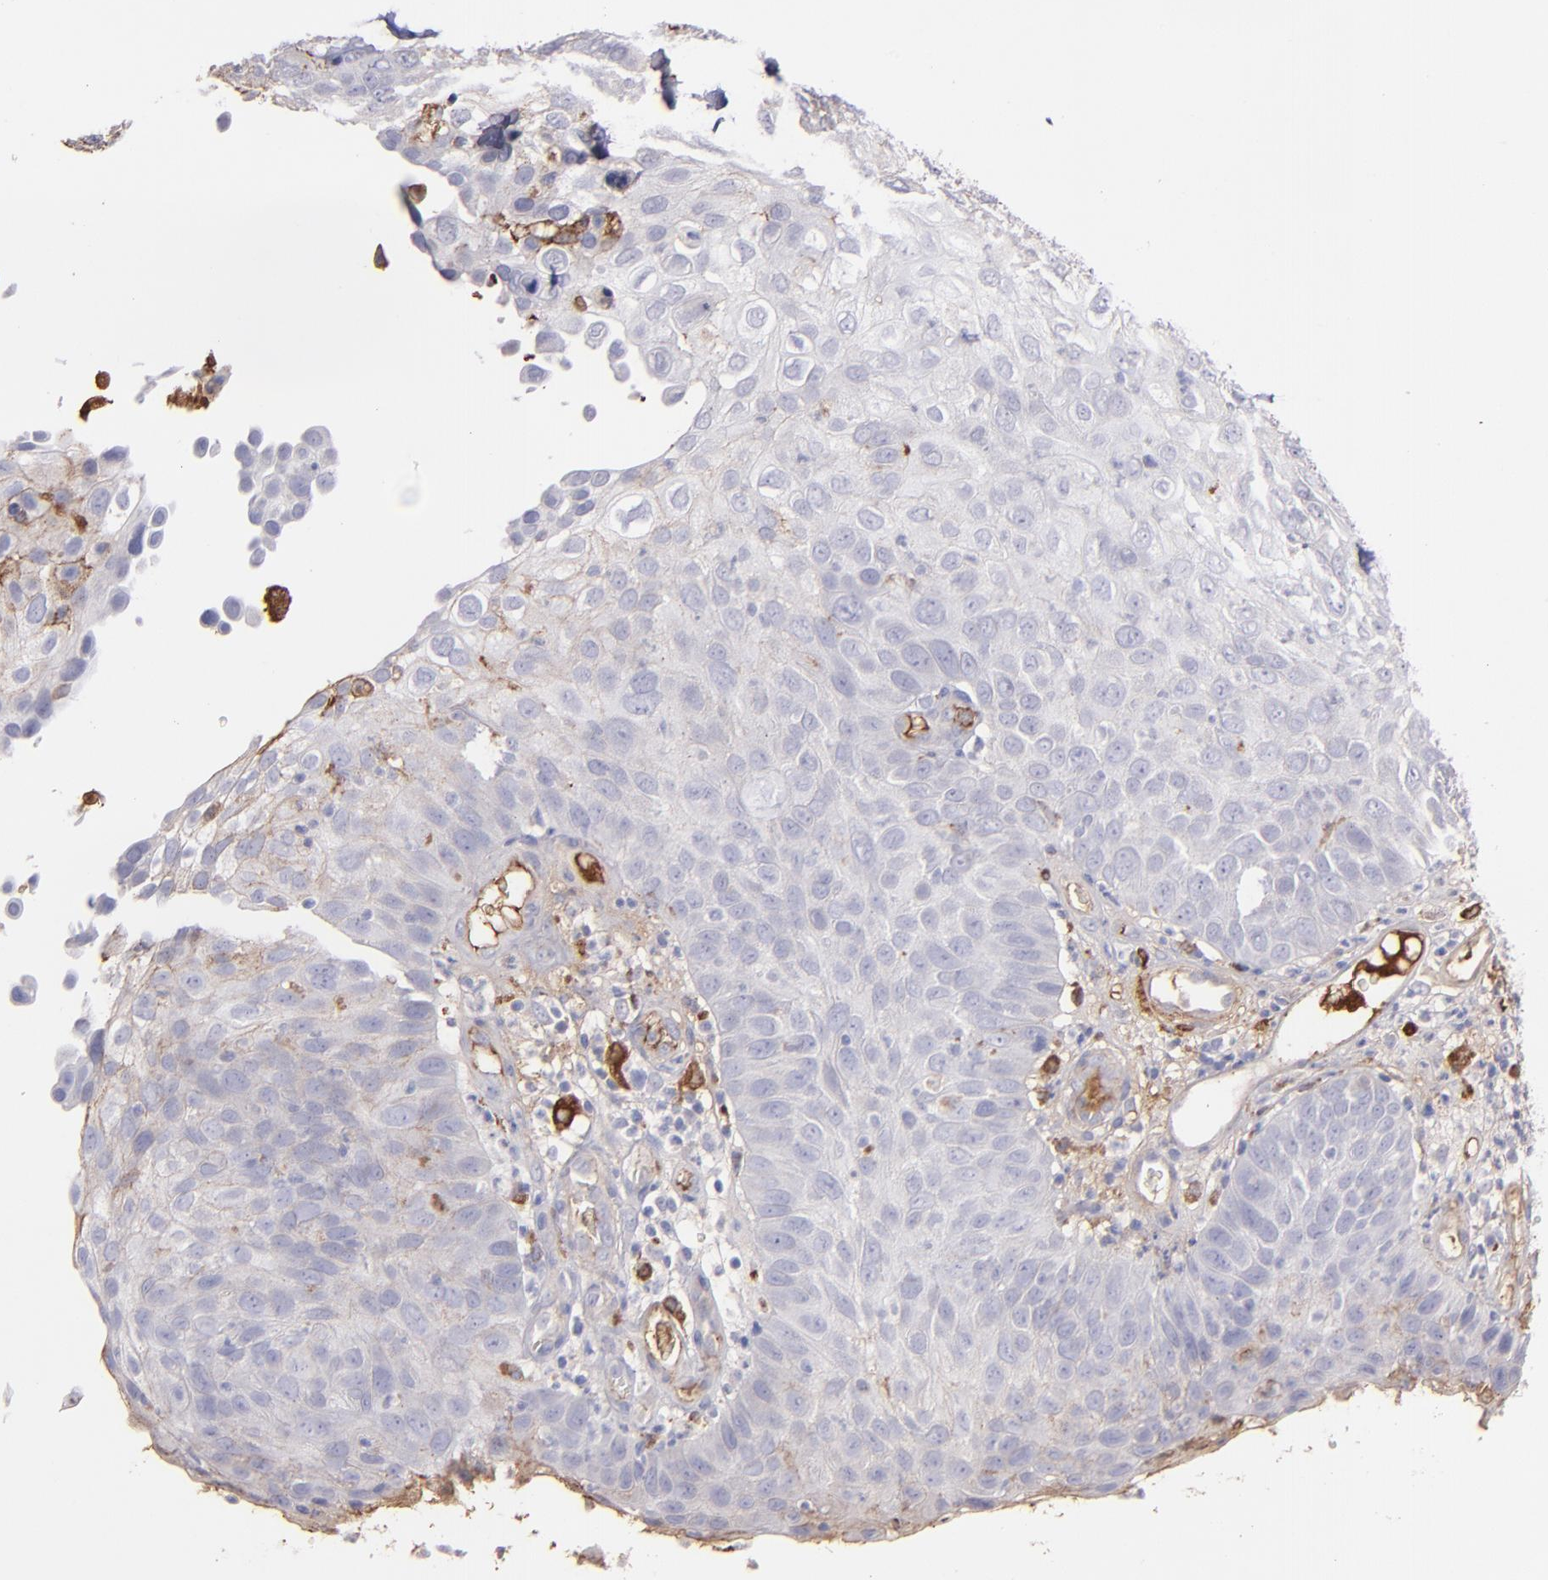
{"staining": {"intensity": "weak", "quantity": "<25%", "location": "cytoplasmic/membranous"}, "tissue": "skin cancer", "cell_type": "Tumor cells", "image_type": "cancer", "snomed": [{"axis": "morphology", "description": "Squamous cell carcinoma, NOS"}, {"axis": "topography", "description": "Skin"}], "caption": "Image shows no significant protein positivity in tumor cells of skin squamous cell carcinoma.", "gene": "C1QA", "patient": {"sex": "male", "age": 87}}